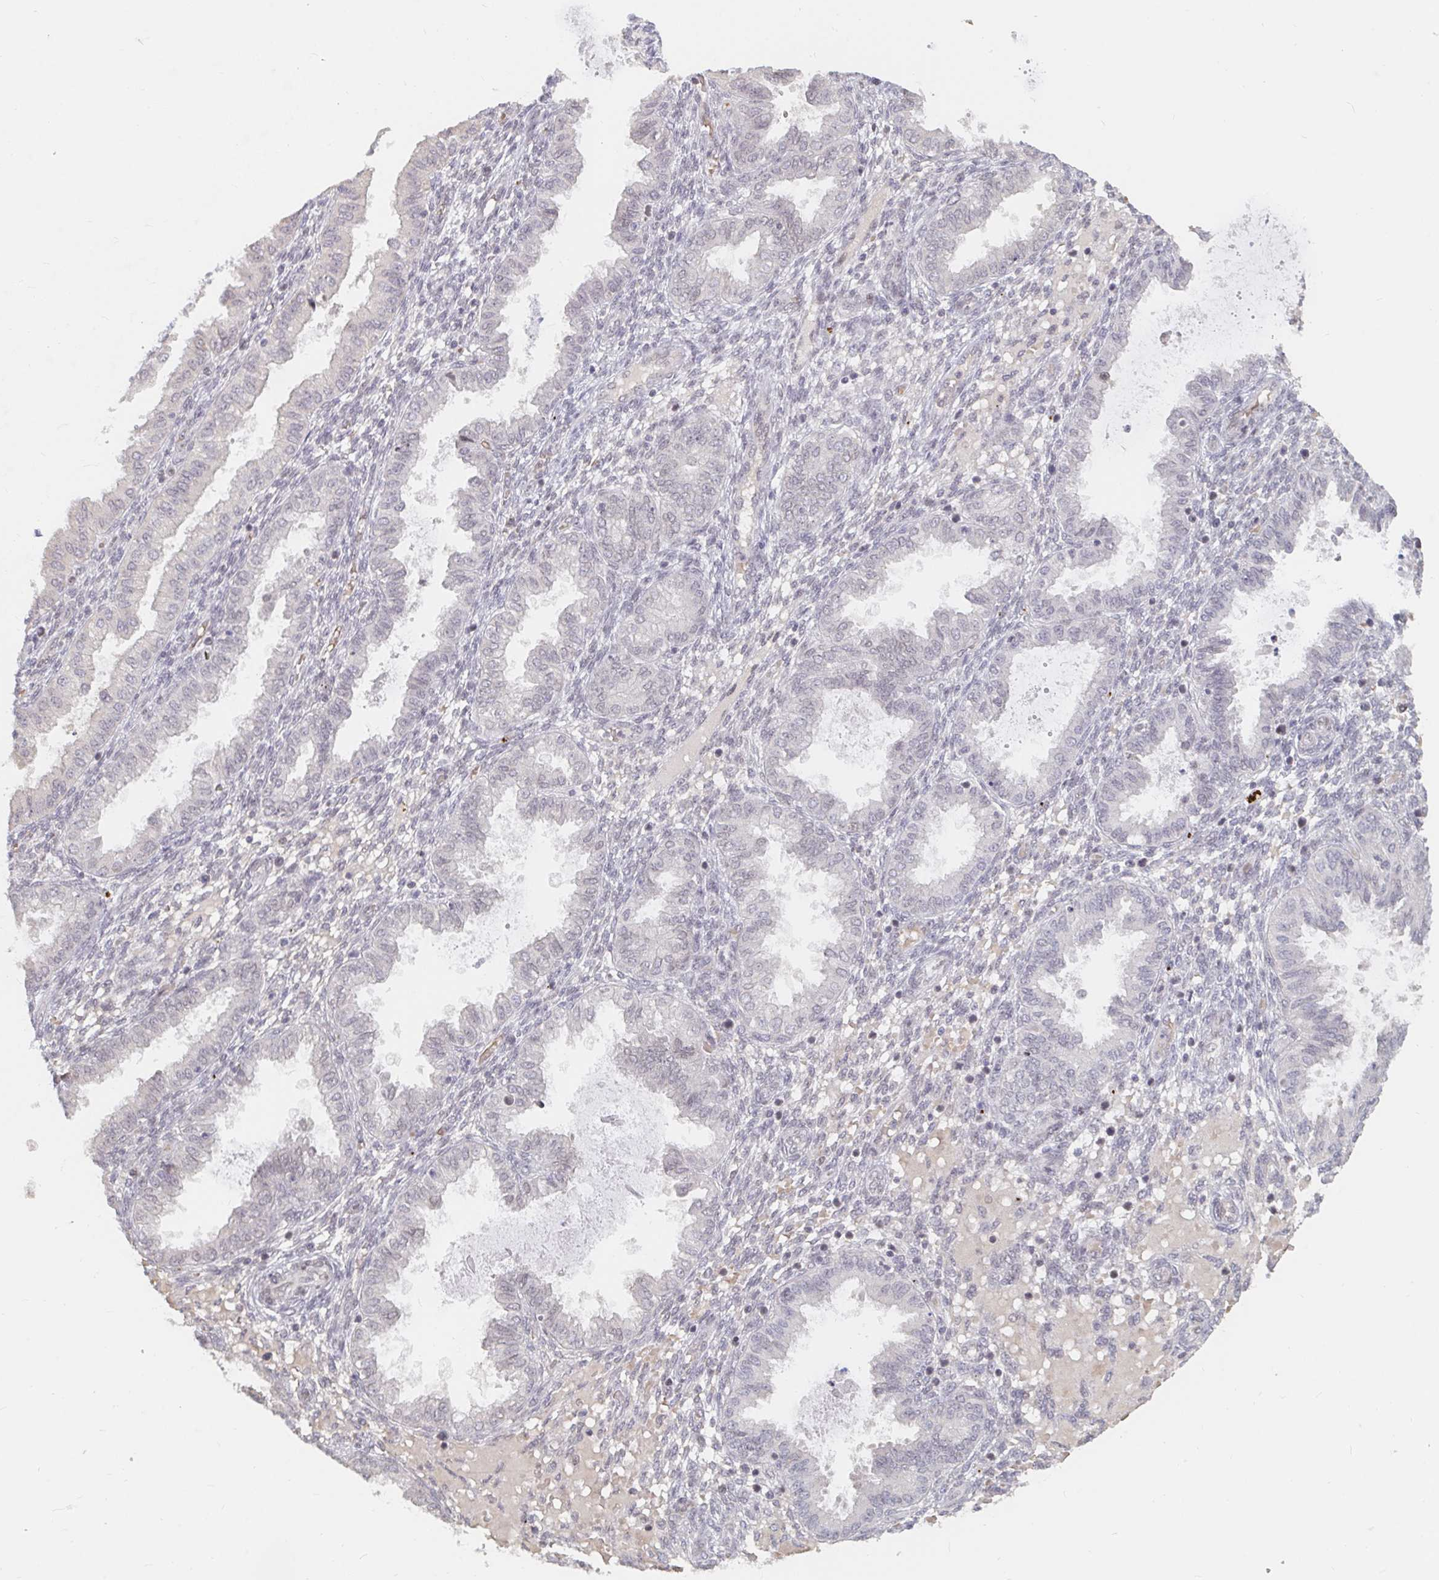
{"staining": {"intensity": "weak", "quantity": "<25%", "location": "nuclear"}, "tissue": "endometrium", "cell_type": "Cells in endometrial stroma", "image_type": "normal", "snomed": [{"axis": "morphology", "description": "Normal tissue, NOS"}, {"axis": "topography", "description": "Endometrium"}], "caption": "Cells in endometrial stroma show no significant protein staining in unremarkable endometrium.", "gene": "CHD2", "patient": {"sex": "female", "age": 33}}